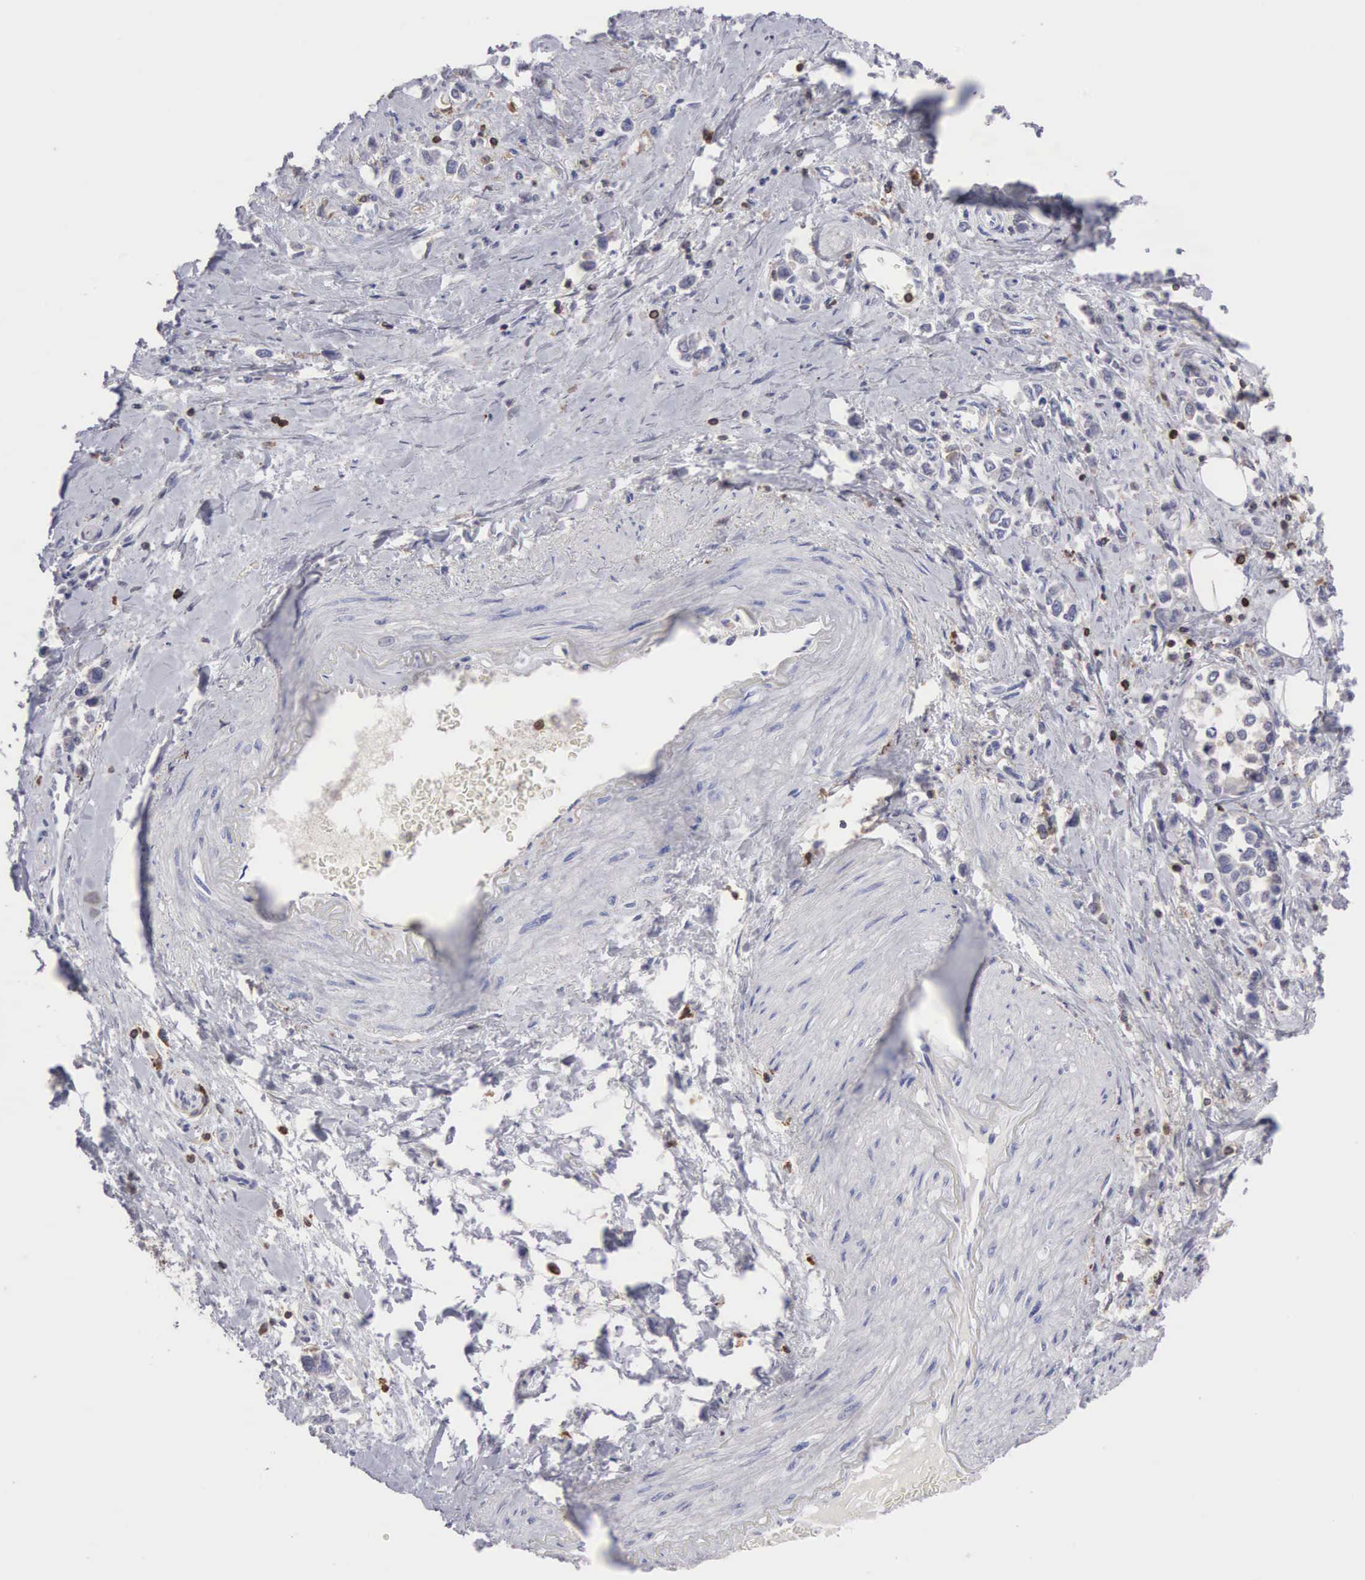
{"staining": {"intensity": "weak", "quantity": "25%-75%", "location": "cytoplasmic/membranous"}, "tissue": "stomach cancer", "cell_type": "Tumor cells", "image_type": "cancer", "snomed": [{"axis": "morphology", "description": "Adenocarcinoma, NOS"}, {"axis": "topography", "description": "Stomach, upper"}], "caption": "A low amount of weak cytoplasmic/membranous positivity is appreciated in approximately 25%-75% of tumor cells in stomach cancer (adenocarcinoma) tissue.", "gene": "SH3BP1", "patient": {"sex": "male", "age": 76}}